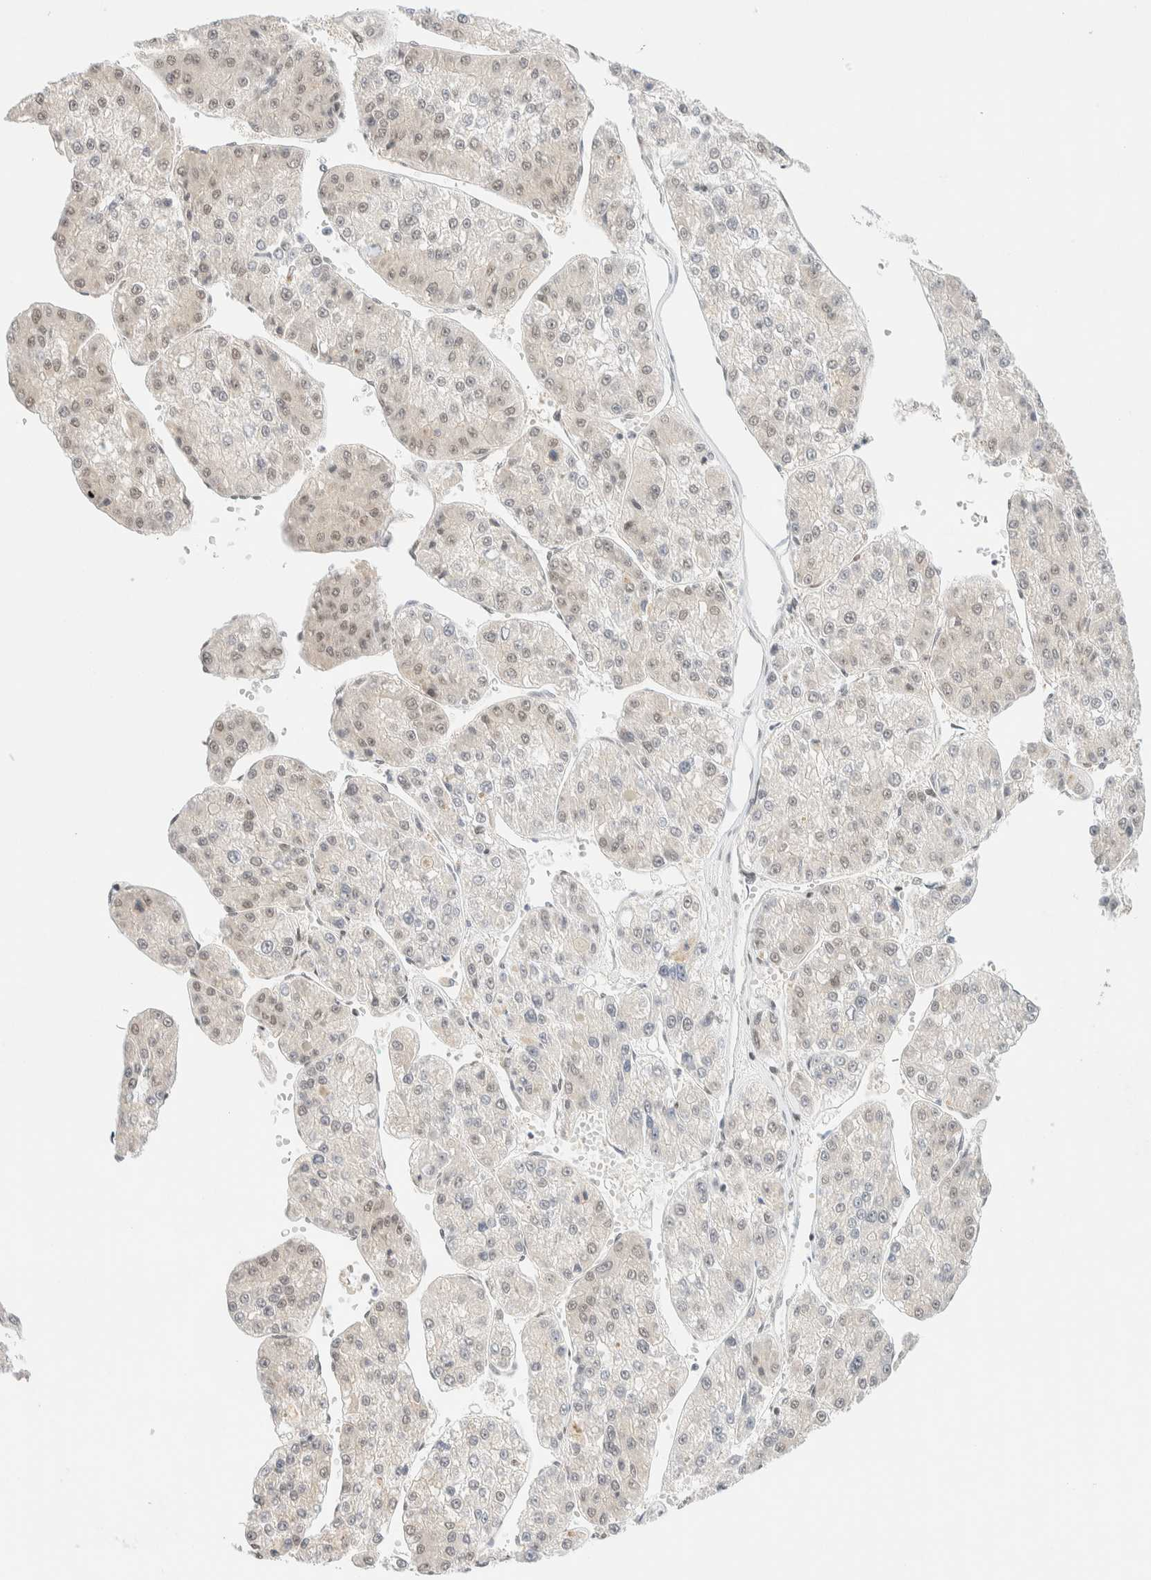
{"staining": {"intensity": "weak", "quantity": "25%-75%", "location": "nuclear"}, "tissue": "liver cancer", "cell_type": "Tumor cells", "image_type": "cancer", "snomed": [{"axis": "morphology", "description": "Carcinoma, Hepatocellular, NOS"}, {"axis": "topography", "description": "Liver"}], "caption": "A low amount of weak nuclear positivity is present in approximately 25%-75% of tumor cells in liver cancer tissue.", "gene": "PYGO2", "patient": {"sex": "female", "age": 73}}